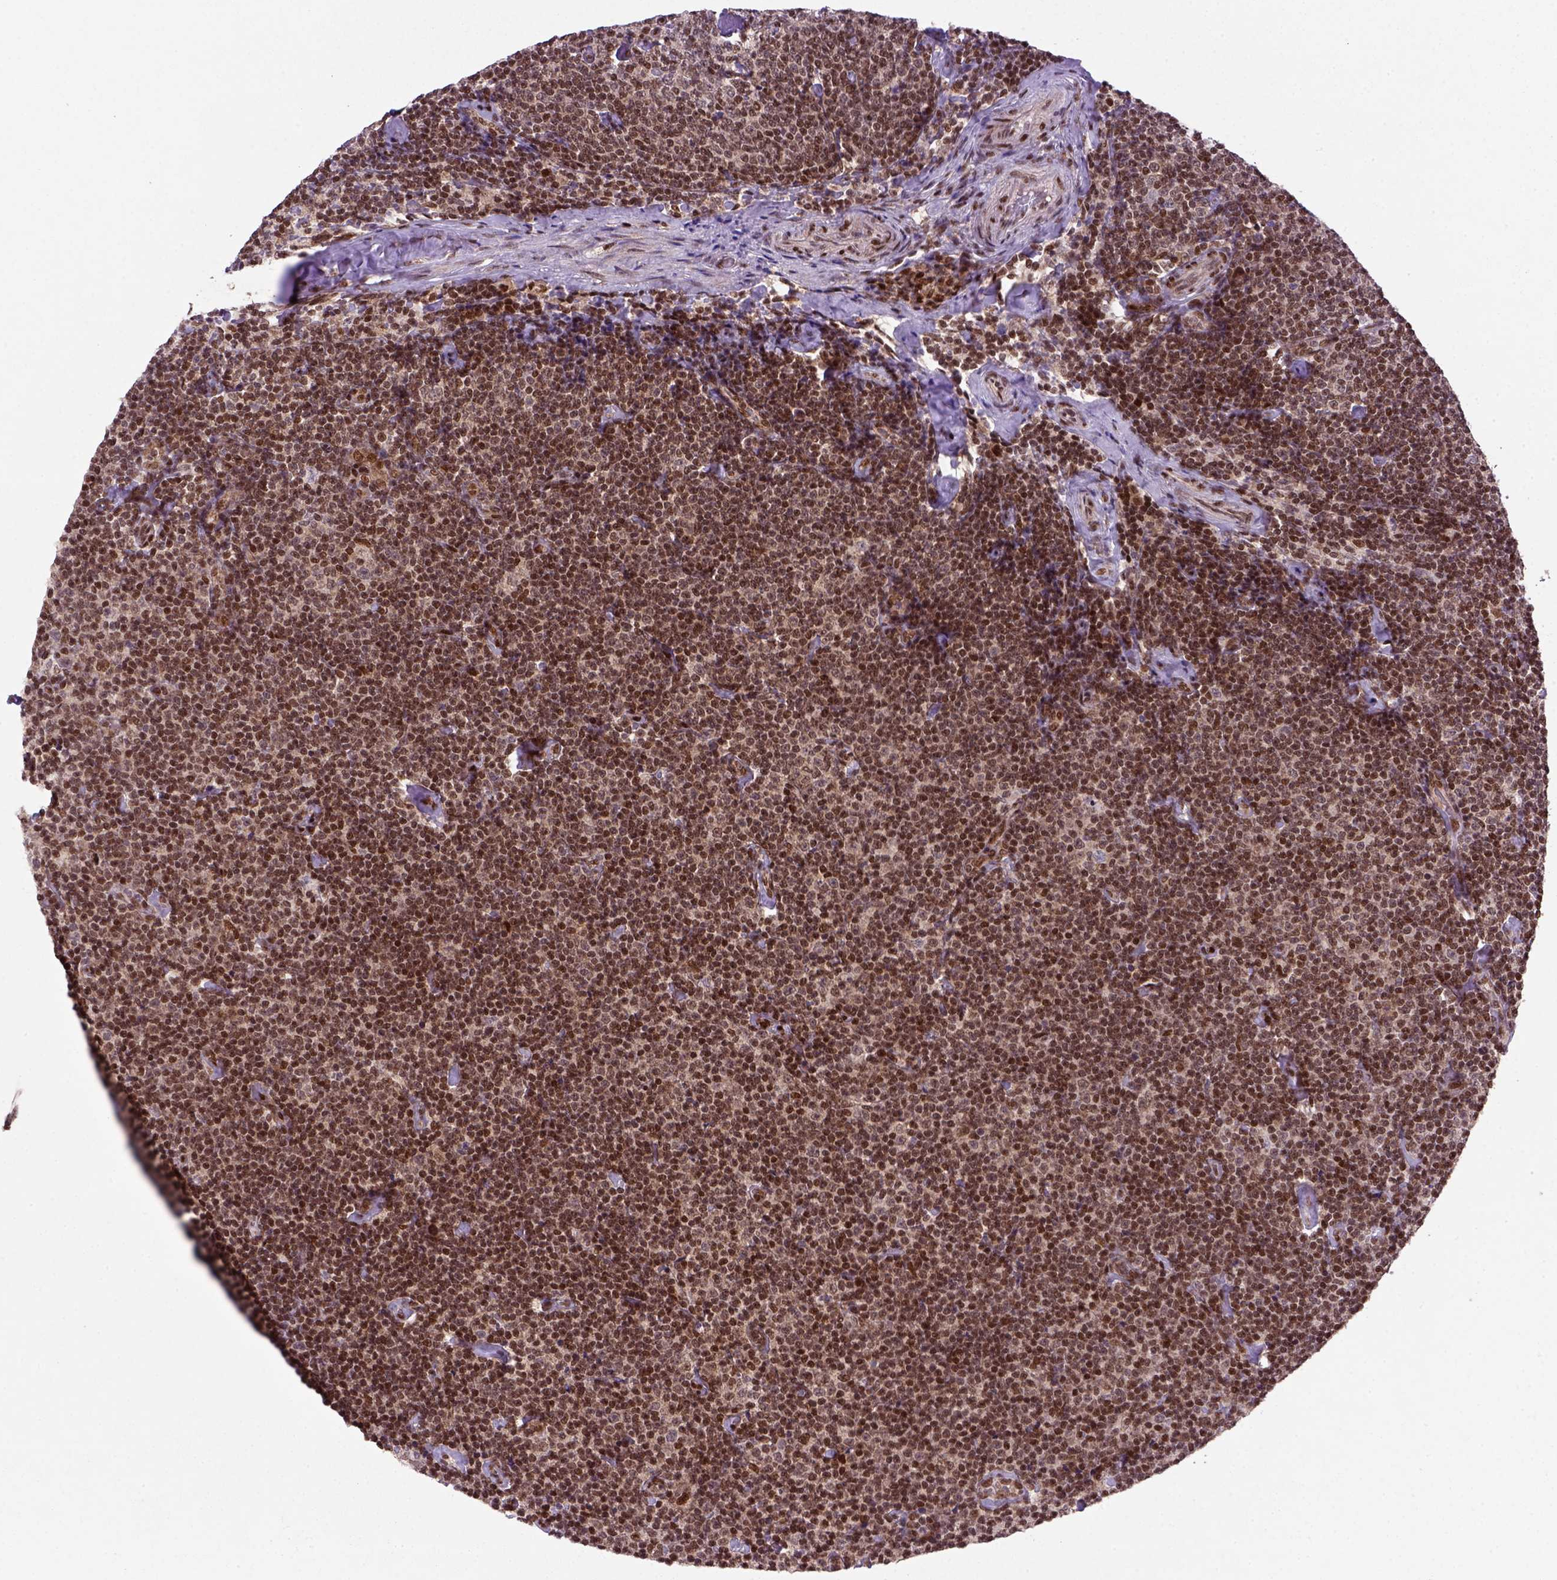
{"staining": {"intensity": "strong", "quantity": ">75%", "location": "nuclear"}, "tissue": "lymphoma", "cell_type": "Tumor cells", "image_type": "cancer", "snomed": [{"axis": "morphology", "description": "Malignant lymphoma, non-Hodgkin's type, Low grade"}, {"axis": "topography", "description": "Lymph node"}], "caption": "The image reveals immunohistochemical staining of low-grade malignant lymphoma, non-Hodgkin's type. There is strong nuclear staining is identified in approximately >75% of tumor cells. (Brightfield microscopy of DAB IHC at high magnification).", "gene": "MGMT", "patient": {"sex": "male", "age": 81}}